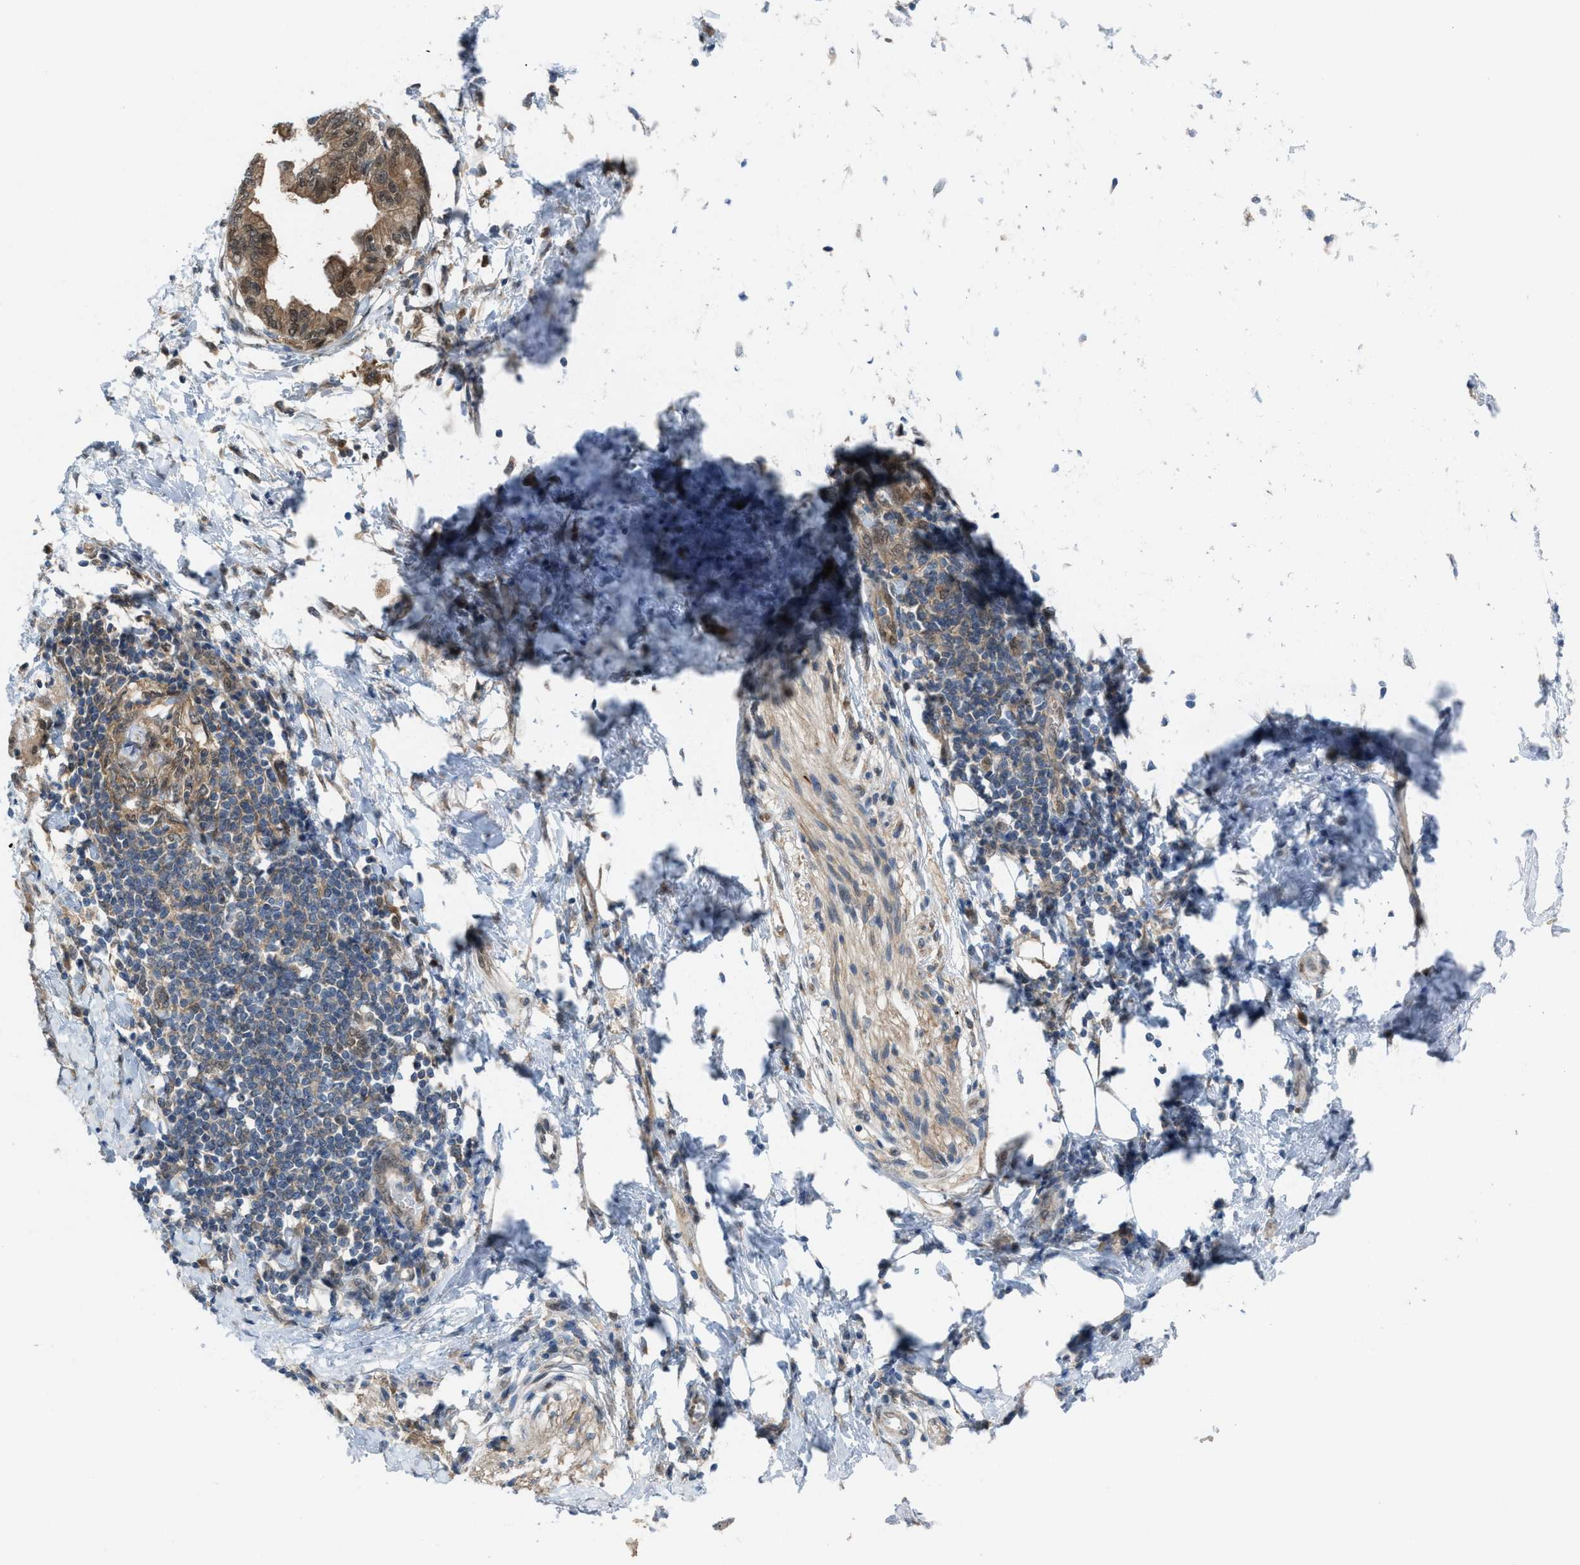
{"staining": {"intensity": "moderate", "quantity": ">75%", "location": "cytoplasmic/membranous"}, "tissue": "pancreatic cancer", "cell_type": "Tumor cells", "image_type": "cancer", "snomed": [{"axis": "morphology", "description": "Normal tissue, NOS"}, {"axis": "morphology", "description": "Adenocarcinoma, NOS"}, {"axis": "topography", "description": "Pancreas"}, {"axis": "topography", "description": "Duodenum"}], "caption": "Protein staining by immunohistochemistry demonstrates moderate cytoplasmic/membranous expression in approximately >75% of tumor cells in pancreatic cancer (adenocarcinoma).", "gene": "PLAA", "patient": {"sex": "female", "age": 60}}